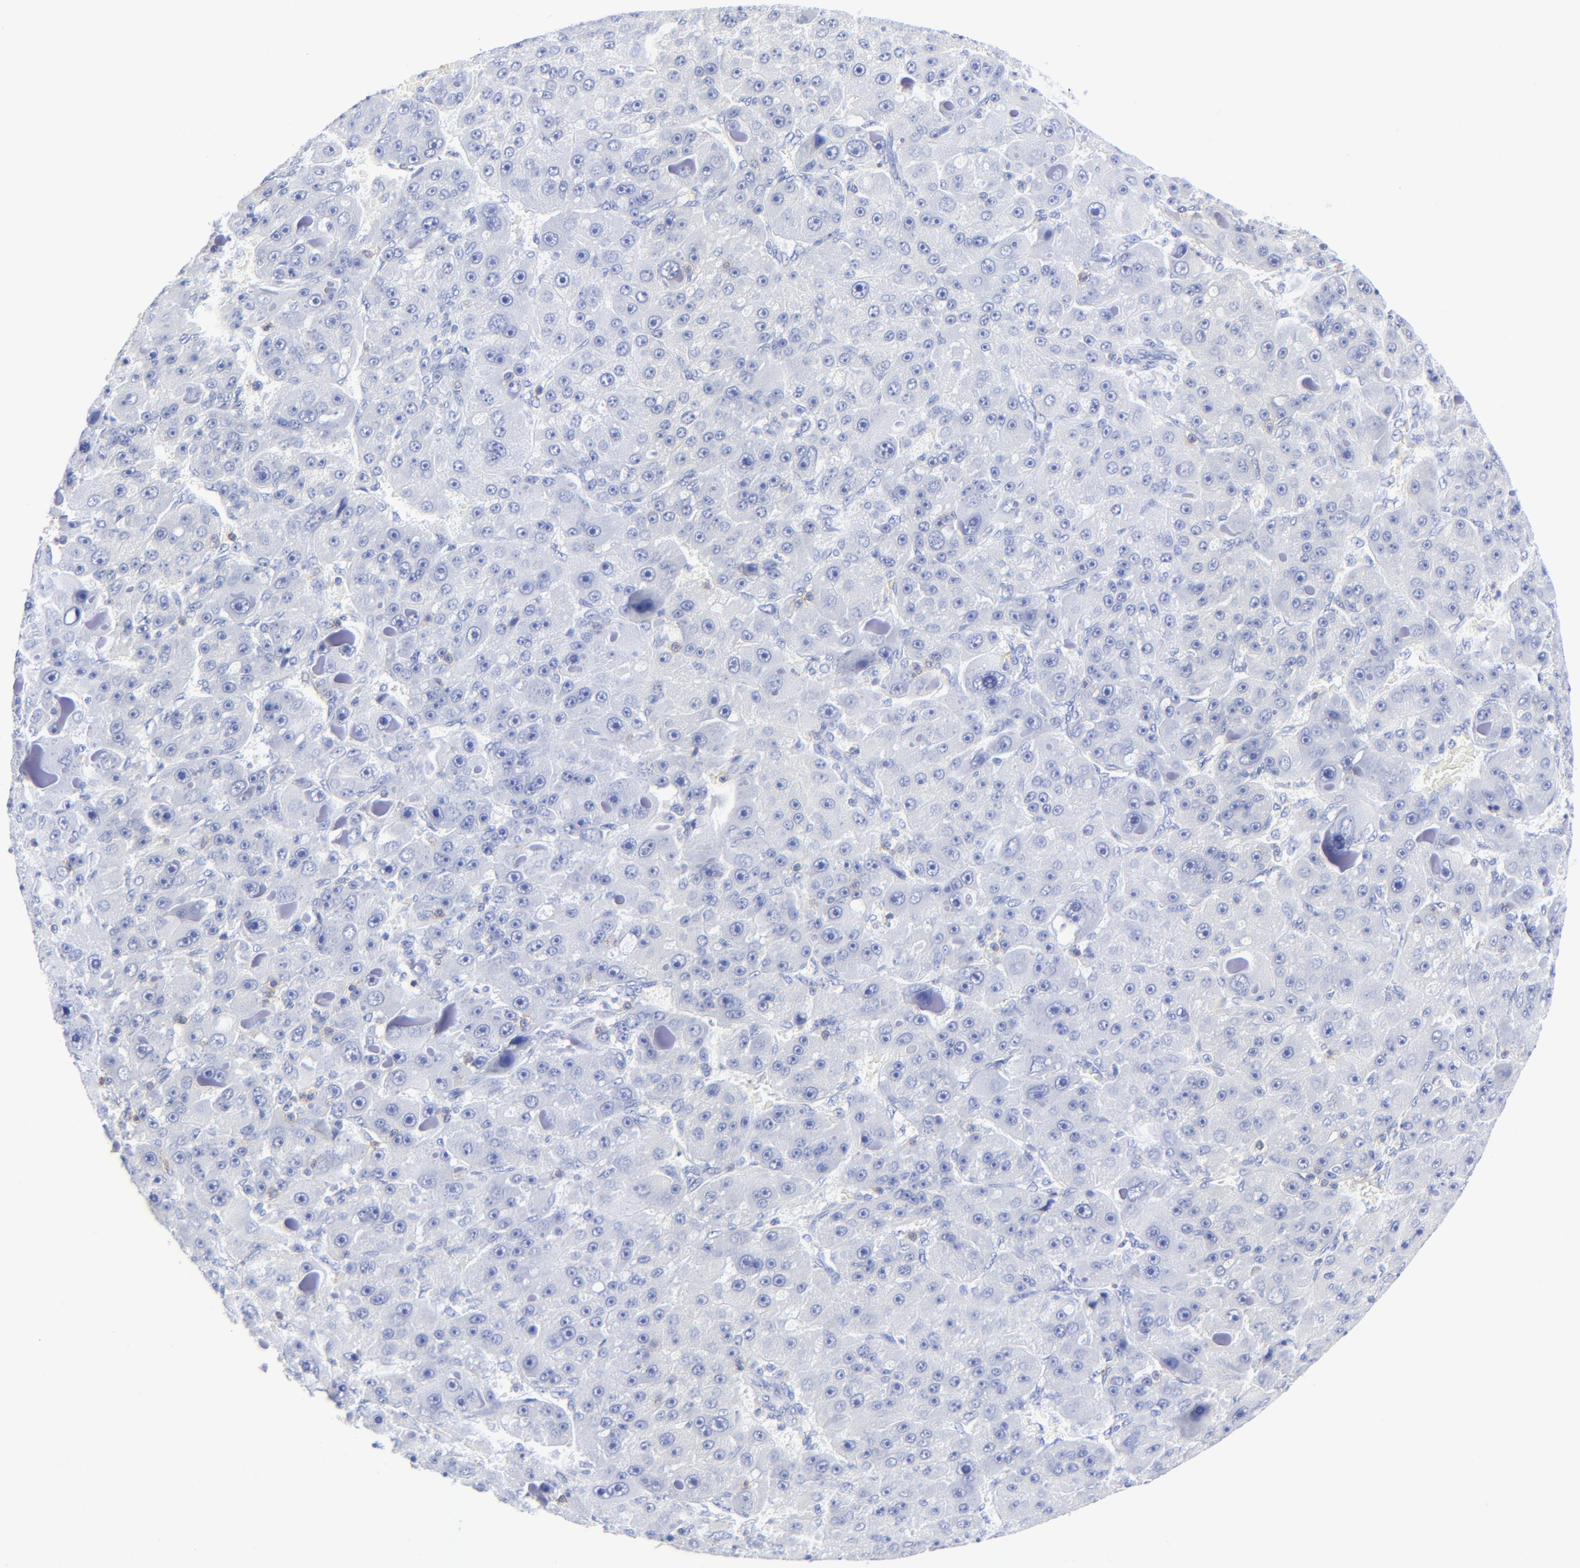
{"staining": {"intensity": "negative", "quantity": "none", "location": "none"}, "tissue": "liver cancer", "cell_type": "Tumor cells", "image_type": "cancer", "snomed": [{"axis": "morphology", "description": "Carcinoma, Hepatocellular, NOS"}, {"axis": "topography", "description": "Liver"}], "caption": "Tumor cells are negative for protein expression in human liver cancer (hepatocellular carcinoma). (DAB immunohistochemistry visualized using brightfield microscopy, high magnification).", "gene": "LCK", "patient": {"sex": "male", "age": 76}}